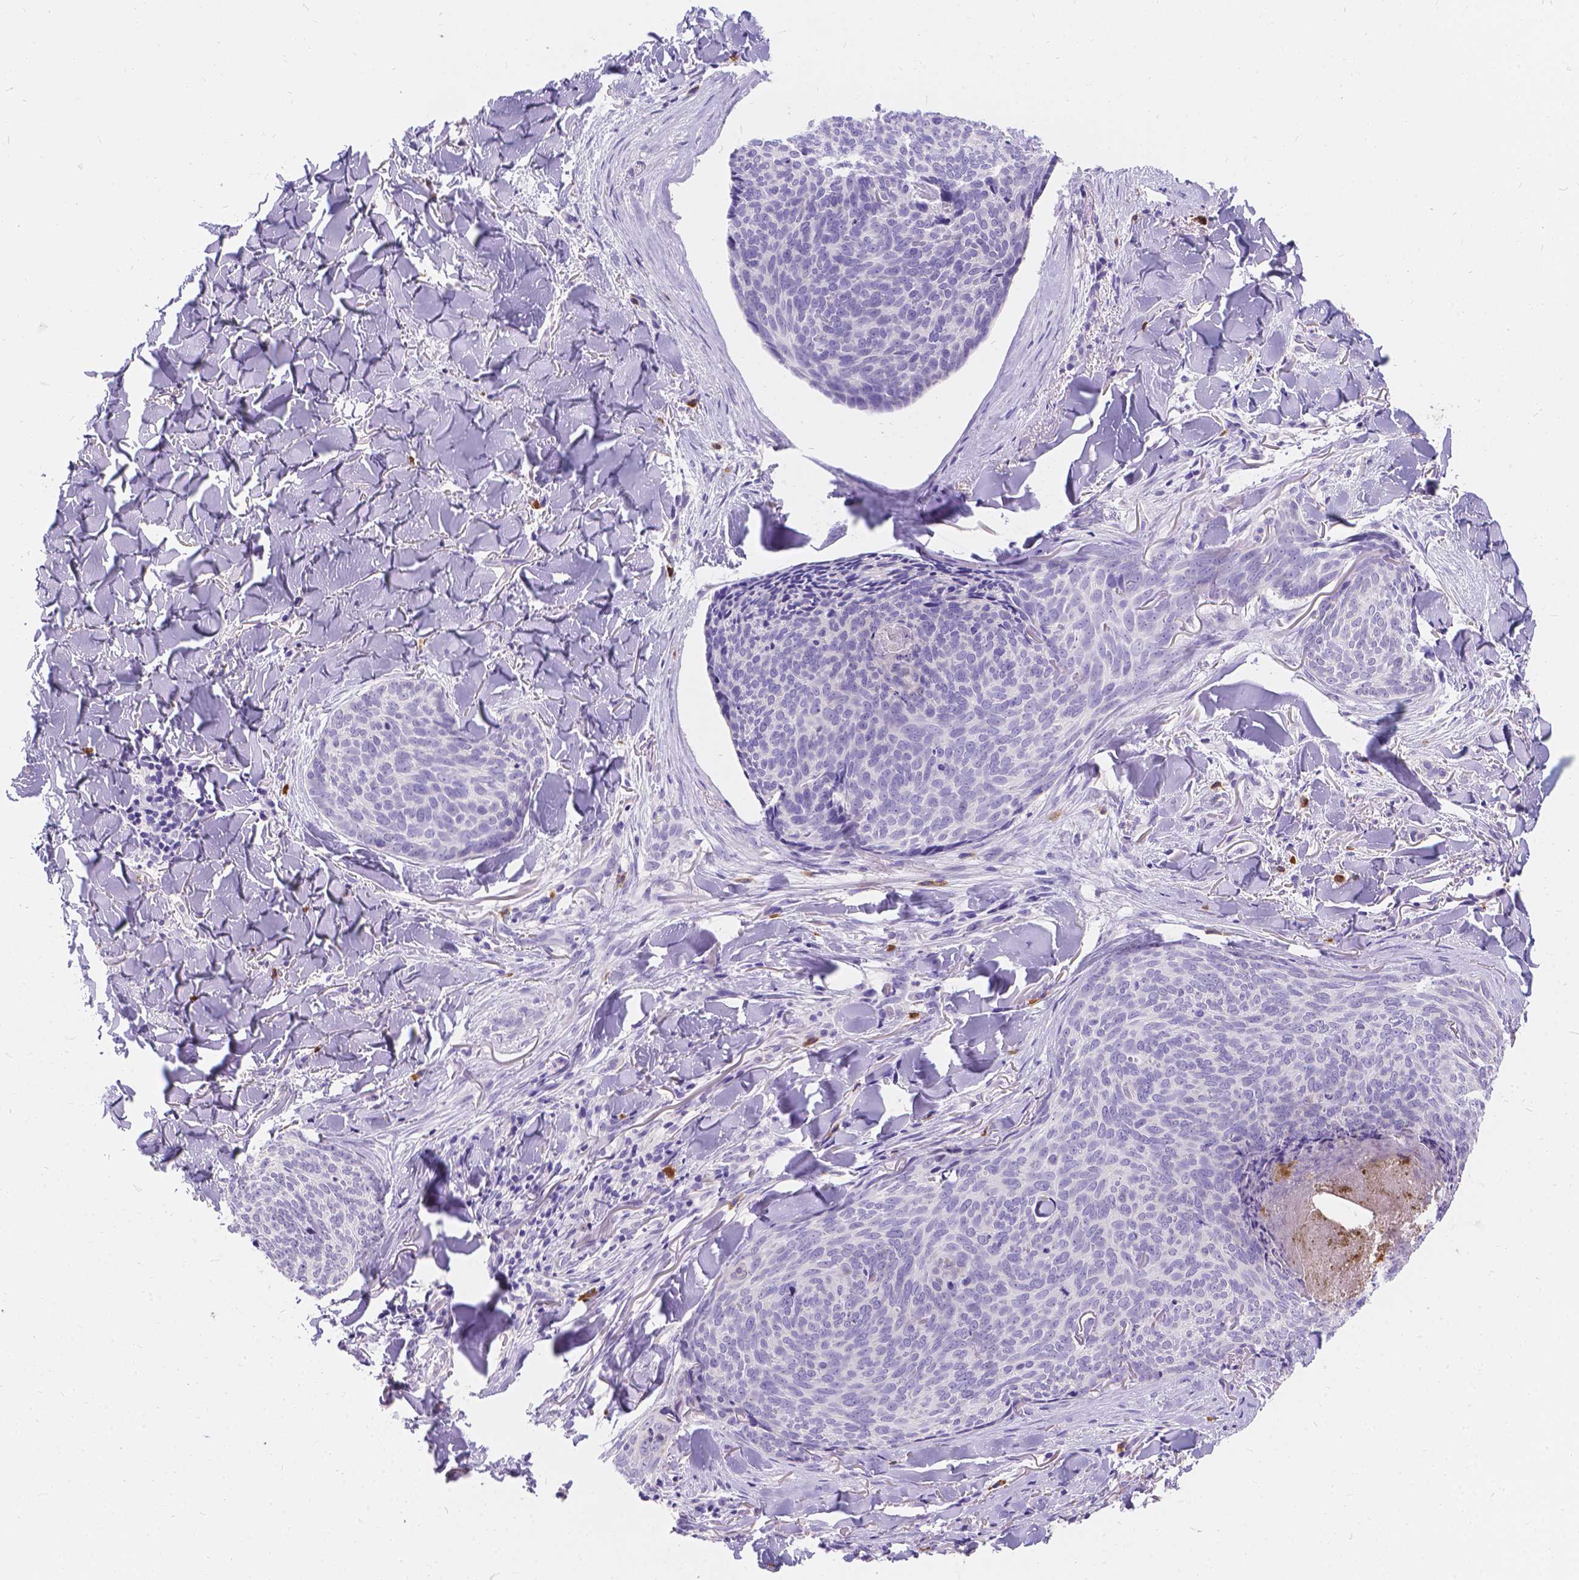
{"staining": {"intensity": "negative", "quantity": "none", "location": "none"}, "tissue": "skin cancer", "cell_type": "Tumor cells", "image_type": "cancer", "snomed": [{"axis": "morphology", "description": "Basal cell carcinoma"}, {"axis": "topography", "description": "Skin"}], "caption": "This micrograph is of skin cancer (basal cell carcinoma) stained with immunohistochemistry (IHC) to label a protein in brown with the nuclei are counter-stained blue. There is no expression in tumor cells.", "gene": "GNRHR", "patient": {"sex": "female", "age": 82}}